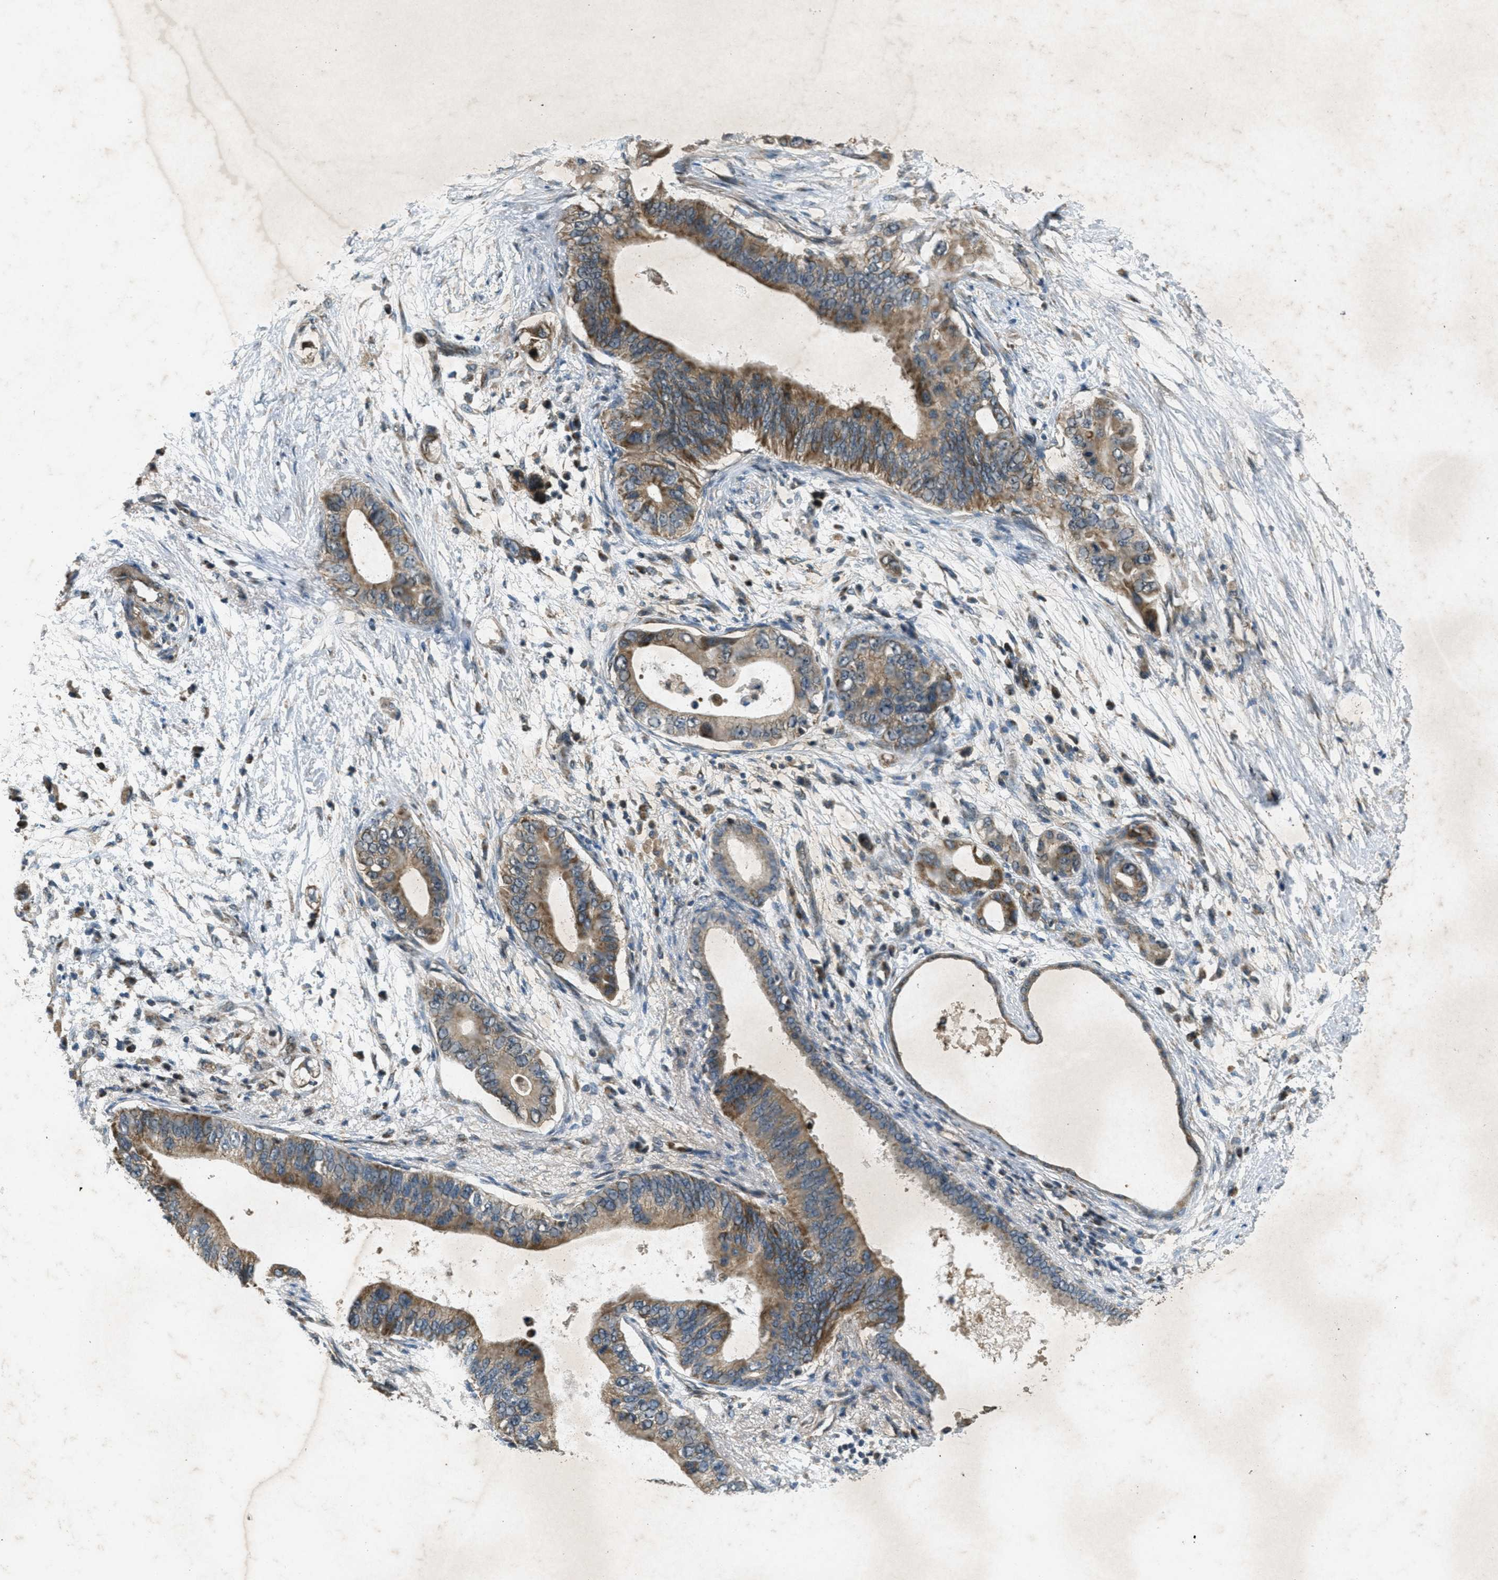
{"staining": {"intensity": "moderate", "quantity": ">75%", "location": "cytoplasmic/membranous"}, "tissue": "pancreatic cancer", "cell_type": "Tumor cells", "image_type": "cancer", "snomed": [{"axis": "morphology", "description": "Adenocarcinoma, NOS"}, {"axis": "topography", "description": "Pancreas"}], "caption": "Tumor cells demonstrate medium levels of moderate cytoplasmic/membranous expression in about >75% of cells in human pancreatic cancer.", "gene": "PPP1R15A", "patient": {"sex": "male", "age": 77}}